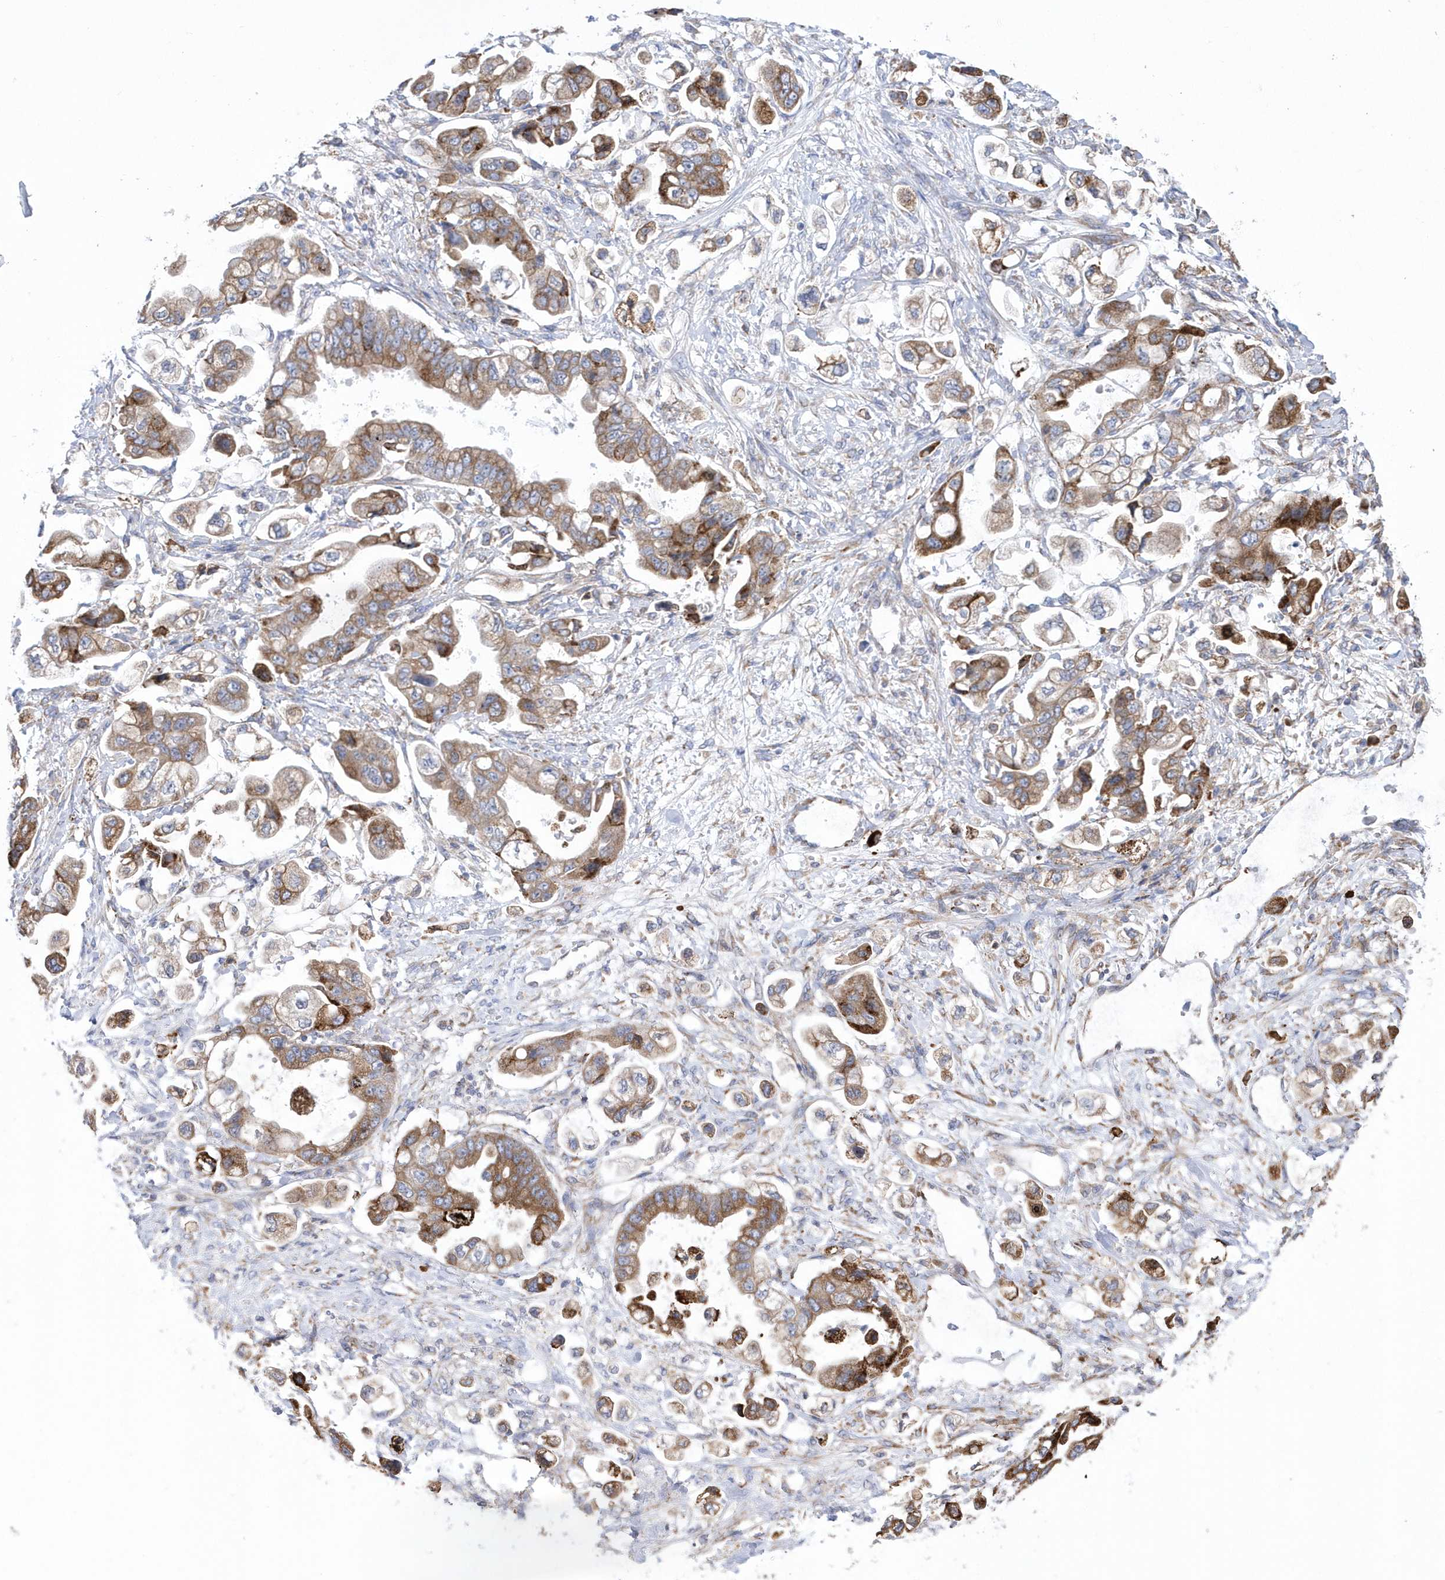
{"staining": {"intensity": "moderate", "quantity": ">75%", "location": "cytoplasmic/membranous"}, "tissue": "stomach cancer", "cell_type": "Tumor cells", "image_type": "cancer", "snomed": [{"axis": "morphology", "description": "Adenocarcinoma, NOS"}, {"axis": "topography", "description": "Stomach"}], "caption": "This micrograph displays immunohistochemistry (IHC) staining of human stomach adenocarcinoma, with medium moderate cytoplasmic/membranous positivity in about >75% of tumor cells.", "gene": "MED31", "patient": {"sex": "male", "age": 62}}